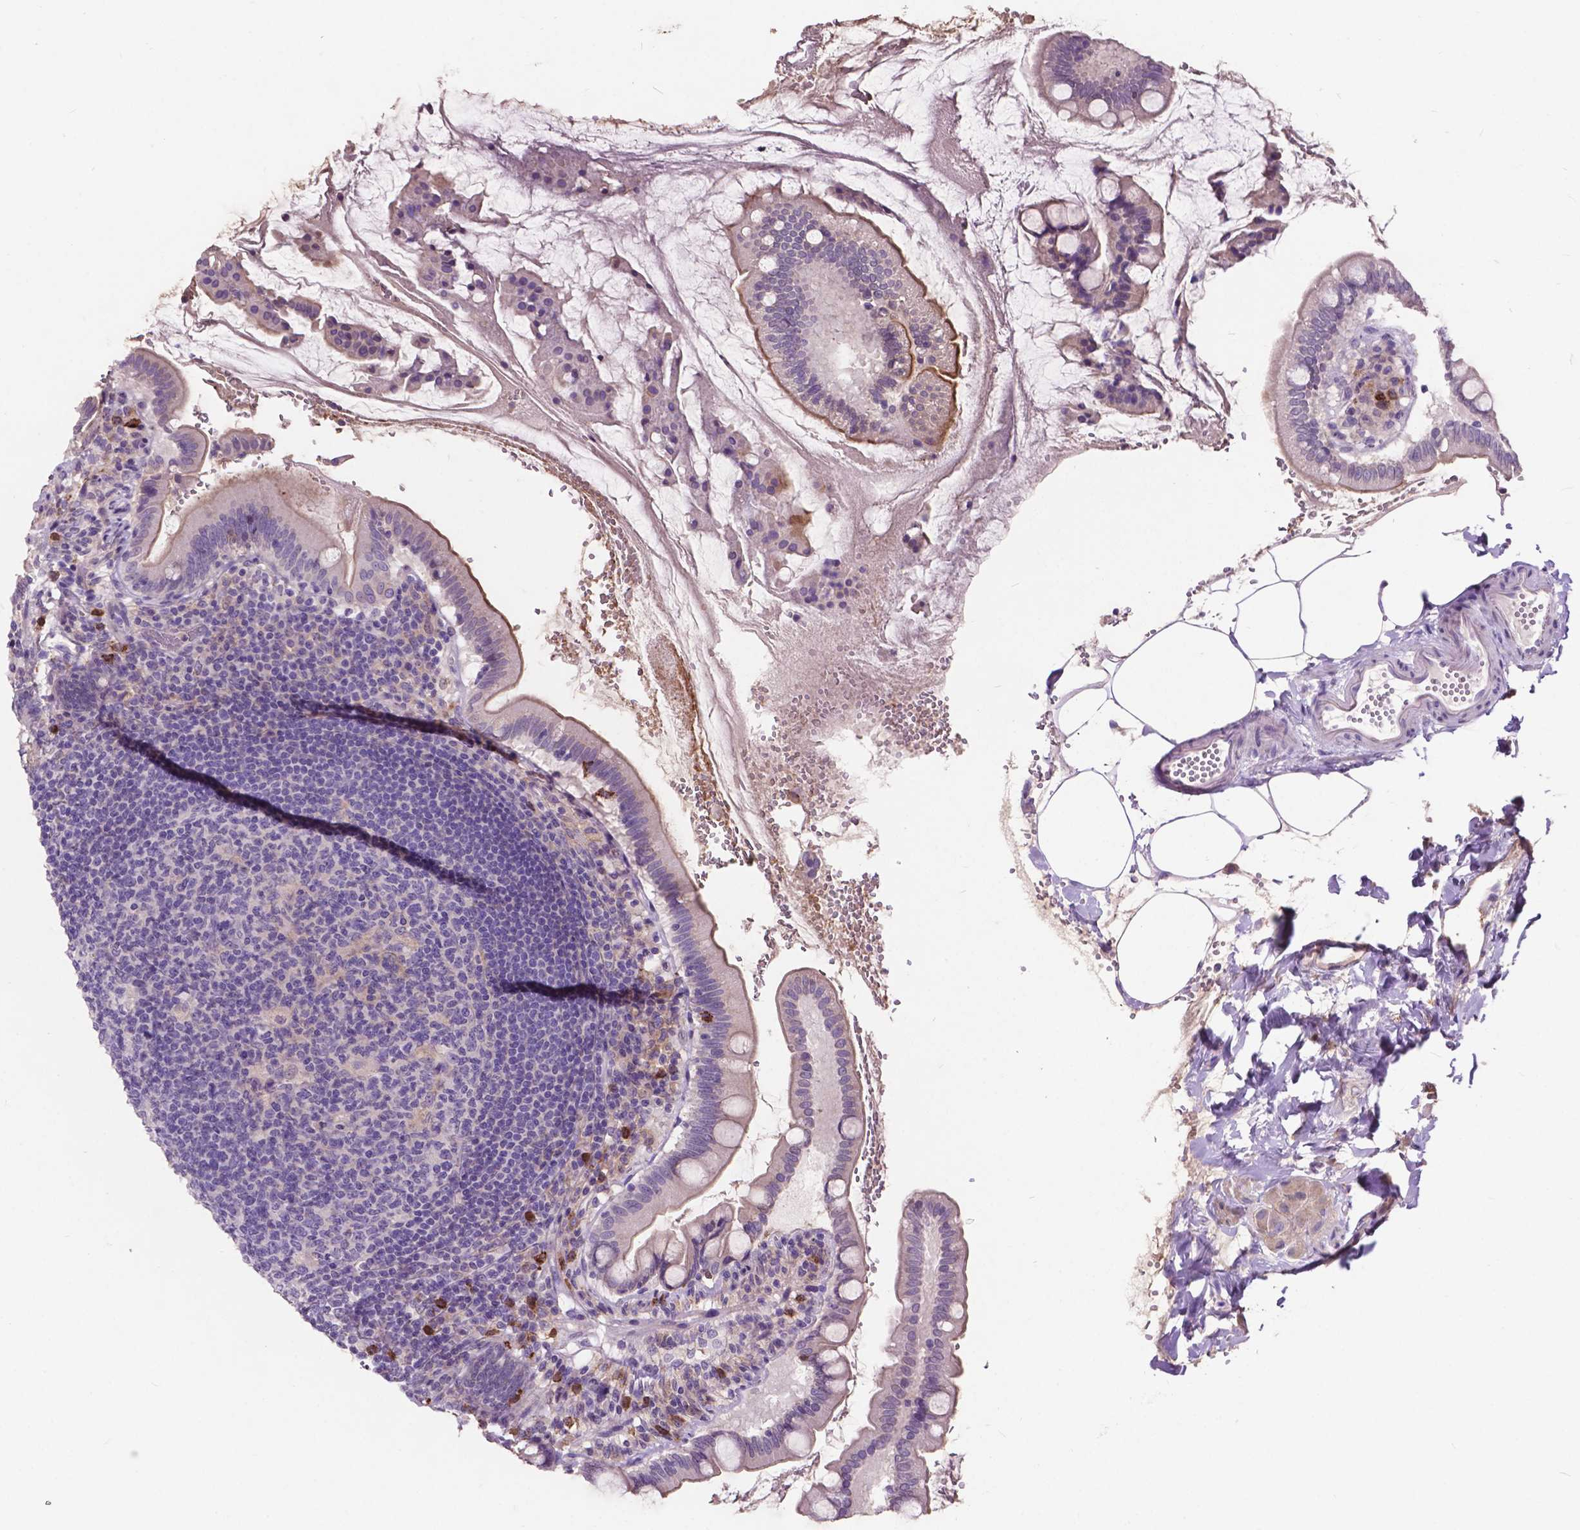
{"staining": {"intensity": "weak", "quantity": "<25%", "location": "cytoplasmic/membranous"}, "tissue": "small intestine", "cell_type": "Glandular cells", "image_type": "normal", "snomed": [{"axis": "morphology", "description": "Normal tissue, NOS"}, {"axis": "topography", "description": "Small intestine"}], "caption": "Immunohistochemistry histopathology image of benign human small intestine stained for a protein (brown), which reveals no positivity in glandular cells.", "gene": "PLSCR1", "patient": {"sex": "female", "age": 56}}